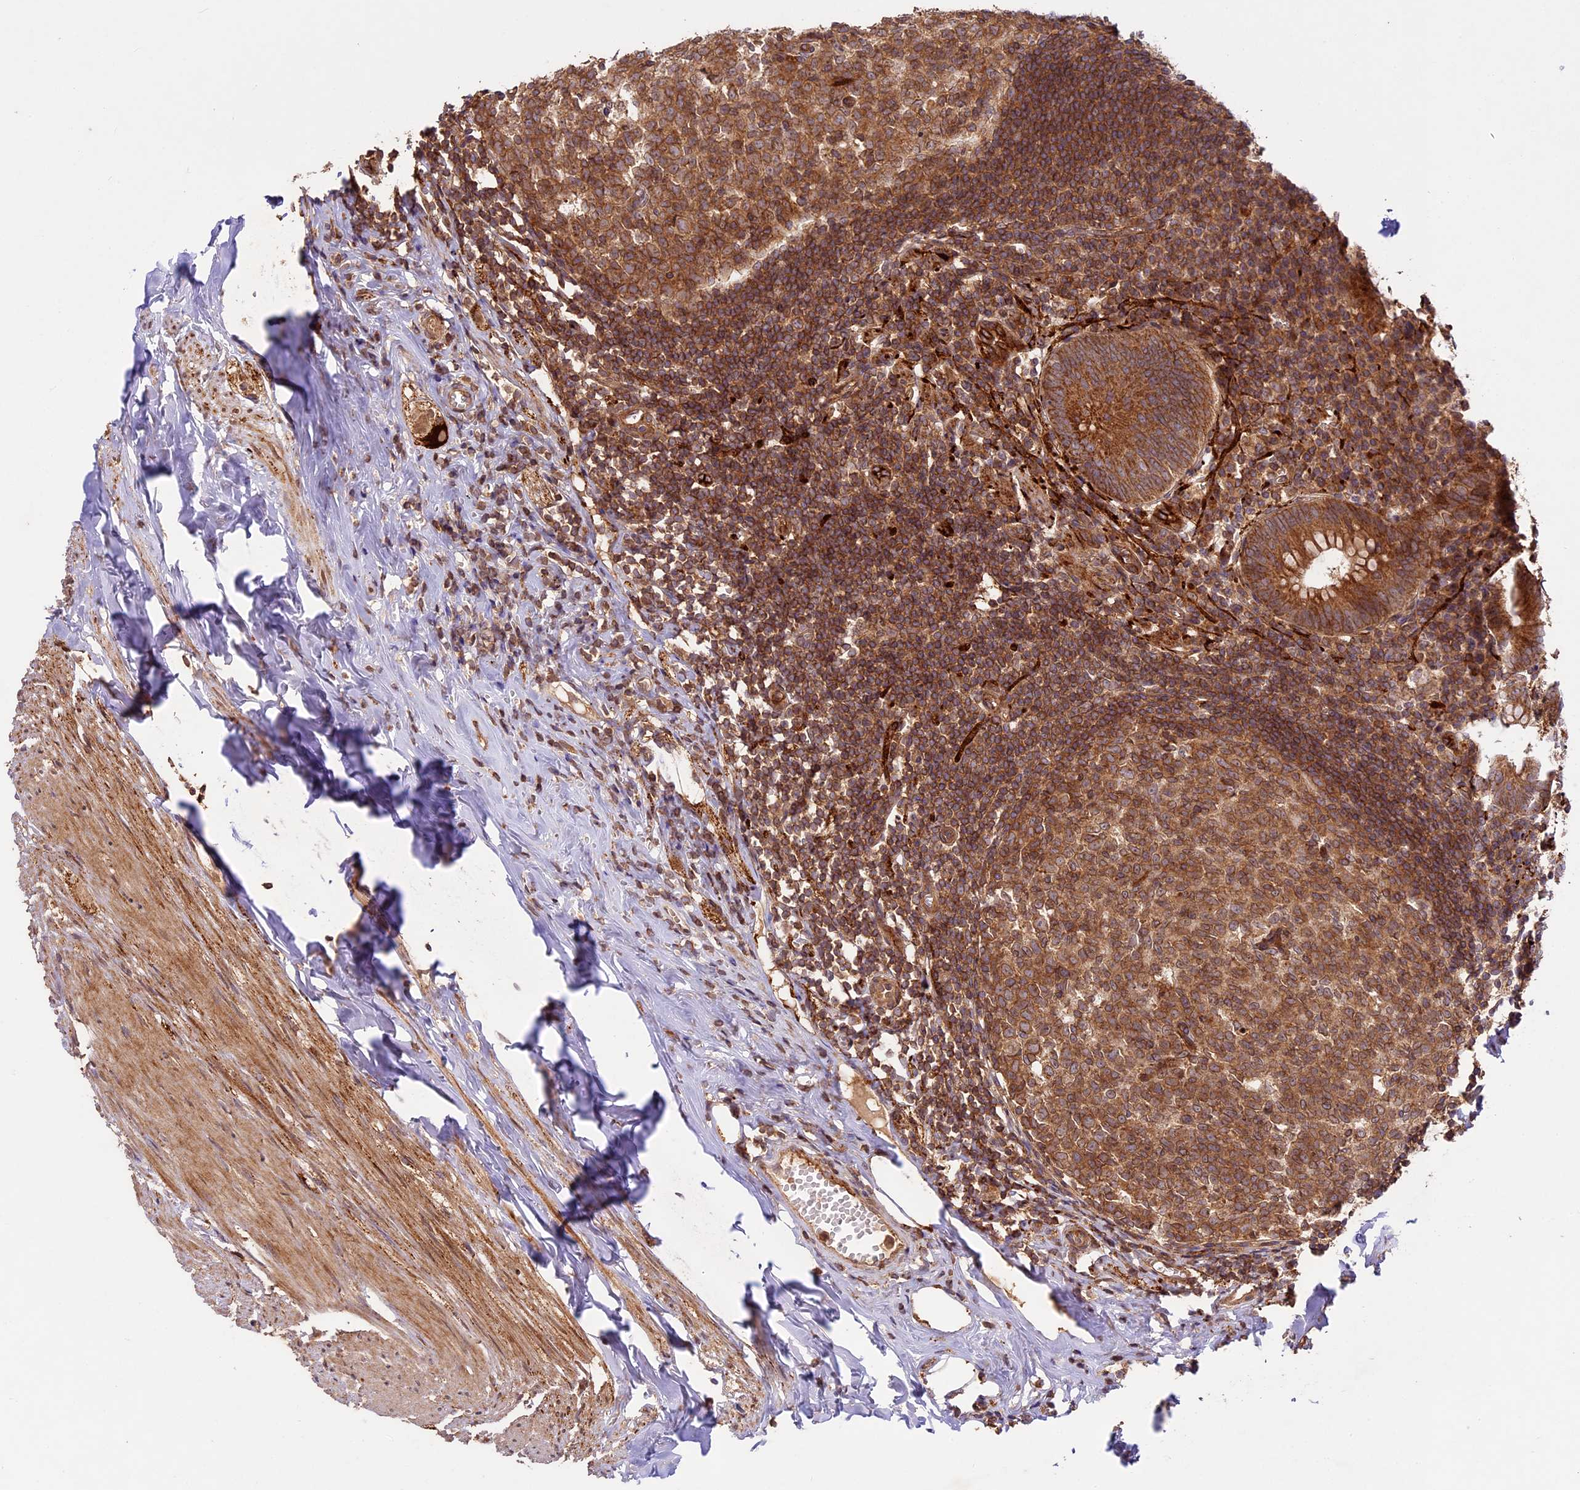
{"staining": {"intensity": "moderate", "quantity": ">75%", "location": "cytoplasmic/membranous"}, "tissue": "appendix", "cell_type": "Glandular cells", "image_type": "normal", "snomed": [{"axis": "morphology", "description": "Normal tissue, NOS"}, {"axis": "topography", "description": "Appendix"}], "caption": "An immunohistochemistry micrograph of benign tissue is shown. Protein staining in brown highlights moderate cytoplasmic/membranous positivity in appendix within glandular cells. The staining was performed using DAB to visualize the protein expression in brown, while the nuclei were stained in blue with hematoxylin (Magnification: 20x).", "gene": "DGKH", "patient": {"sex": "female", "age": 51}}